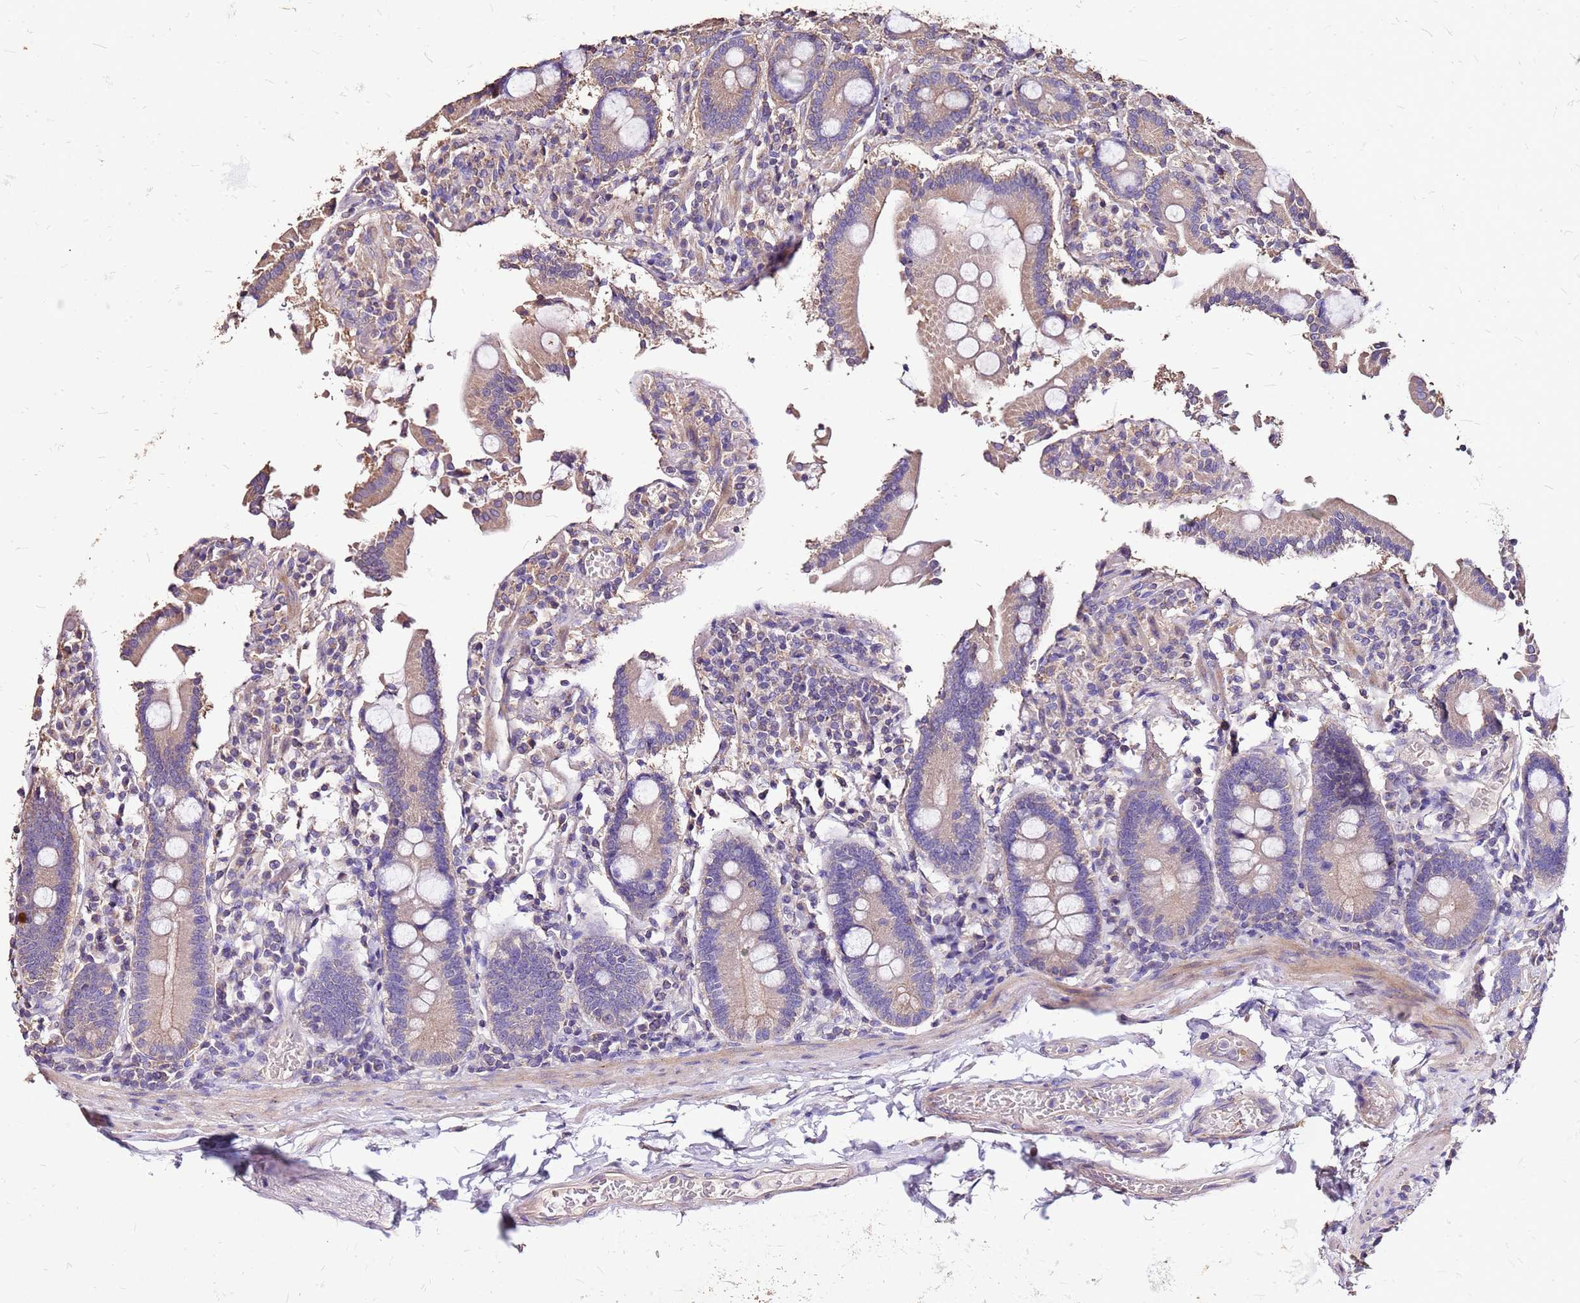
{"staining": {"intensity": "moderate", "quantity": "25%-75%", "location": "cytoplasmic/membranous"}, "tissue": "duodenum", "cell_type": "Glandular cells", "image_type": "normal", "snomed": [{"axis": "morphology", "description": "Normal tissue, NOS"}, {"axis": "topography", "description": "Duodenum"}], "caption": "Protein expression analysis of benign duodenum demonstrates moderate cytoplasmic/membranous expression in about 25%-75% of glandular cells.", "gene": "EXD3", "patient": {"sex": "male", "age": 55}}